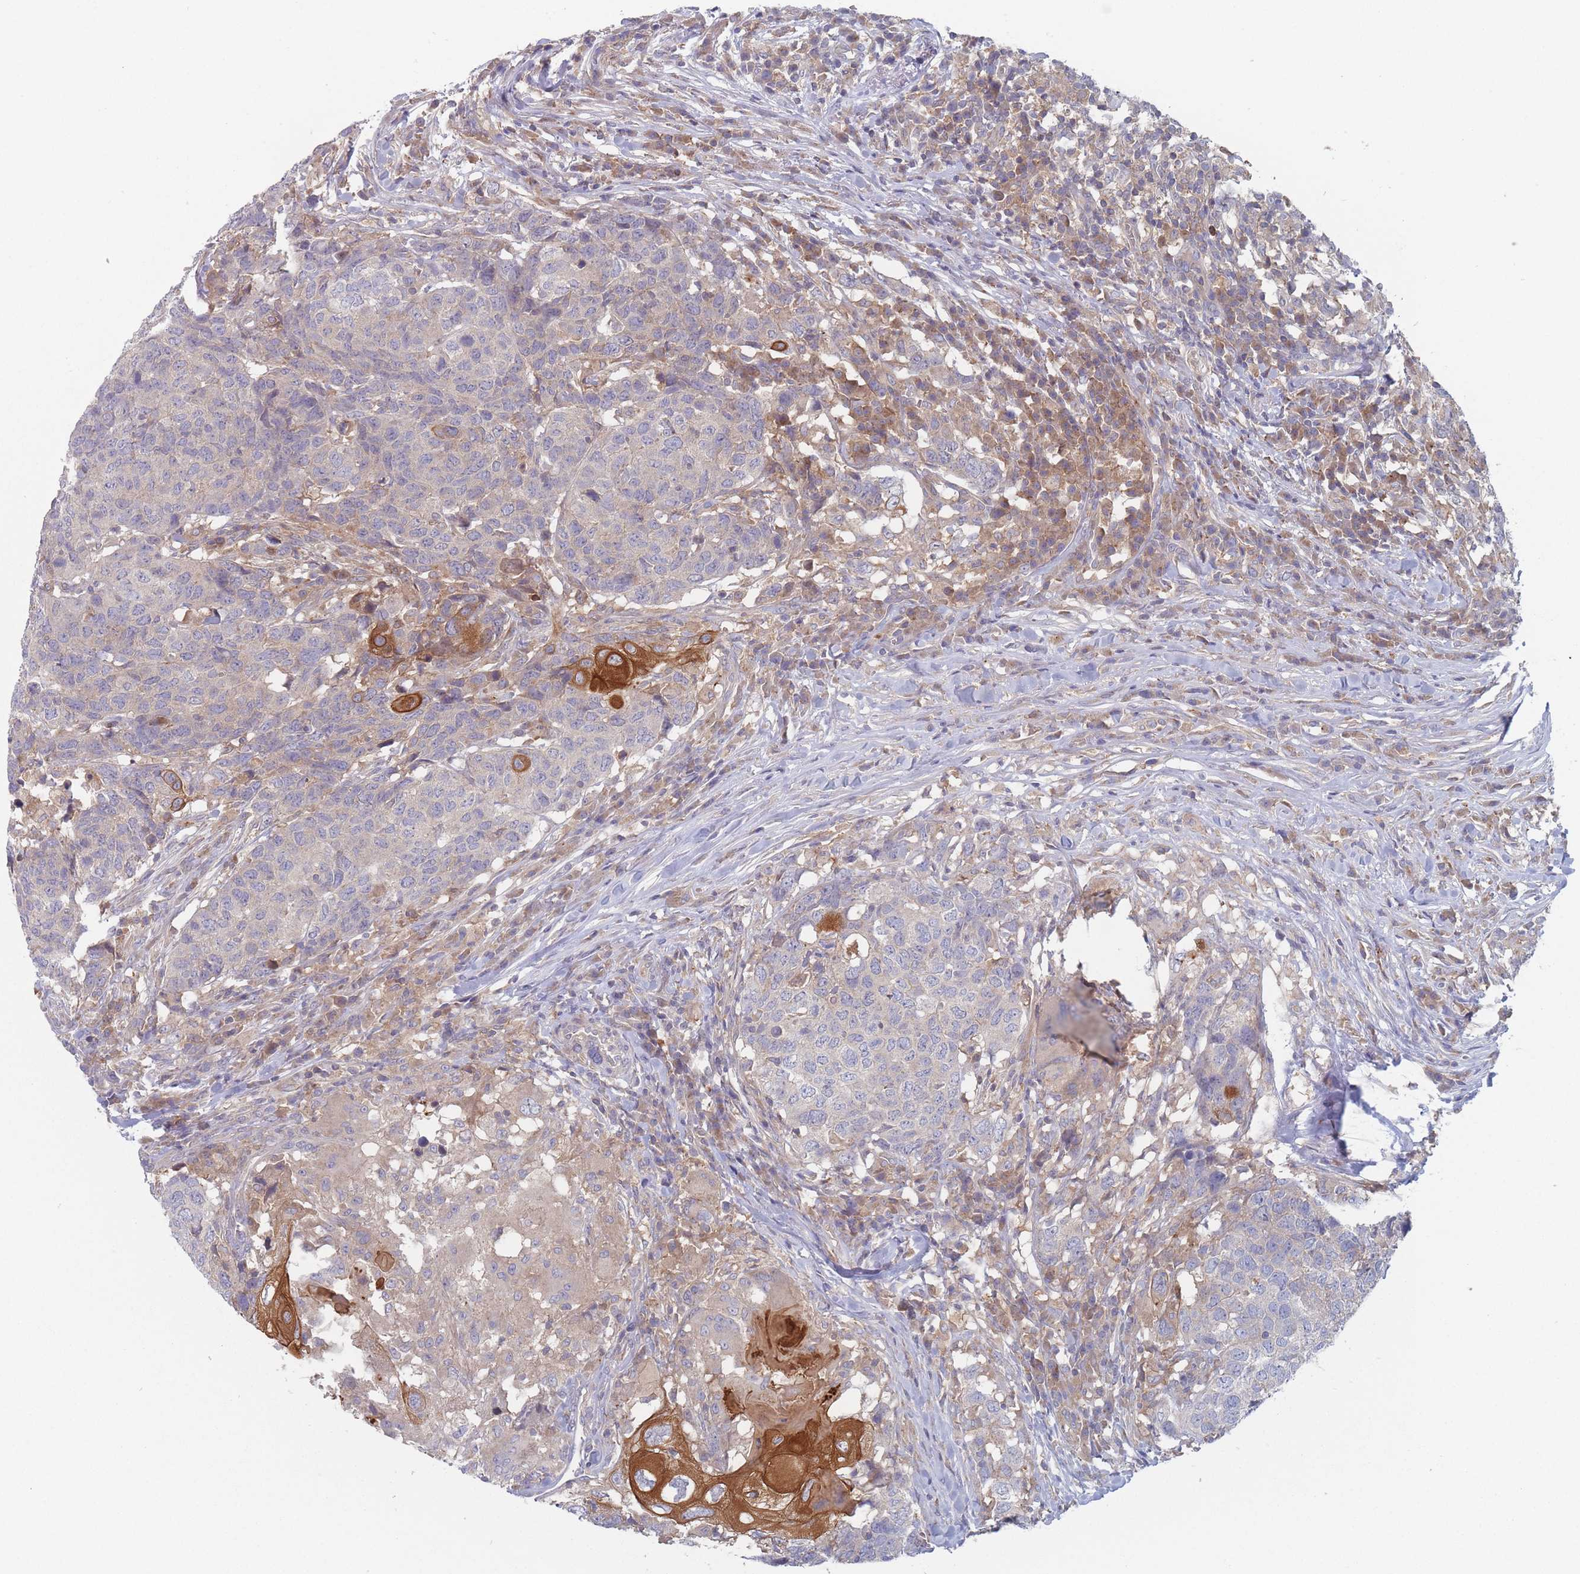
{"staining": {"intensity": "strong", "quantity": "<25%", "location": "cytoplasmic/membranous"}, "tissue": "head and neck cancer", "cell_type": "Tumor cells", "image_type": "cancer", "snomed": [{"axis": "morphology", "description": "Normal tissue, NOS"}, {"axis": "morphology", "description": "Squamous cell carcinoma, NOS"}, {"axis": "topography", "description": "Skeletal muscle"}, {"axis": "topography", "description": "Vascular tissue"}, {"axis": "topography", "description": "Peripheral nerve tissue"}, {"axis": "topography", "description": "Head-Neck"}], "caption": "Protein staining exhibits strong cytoplasmic/membranous positivity in about <25% of tumor cells in squamous cell carcinoma (head and neck).", "gene": "EFCC1", "patient": {"sex": "male", "age": 66}}